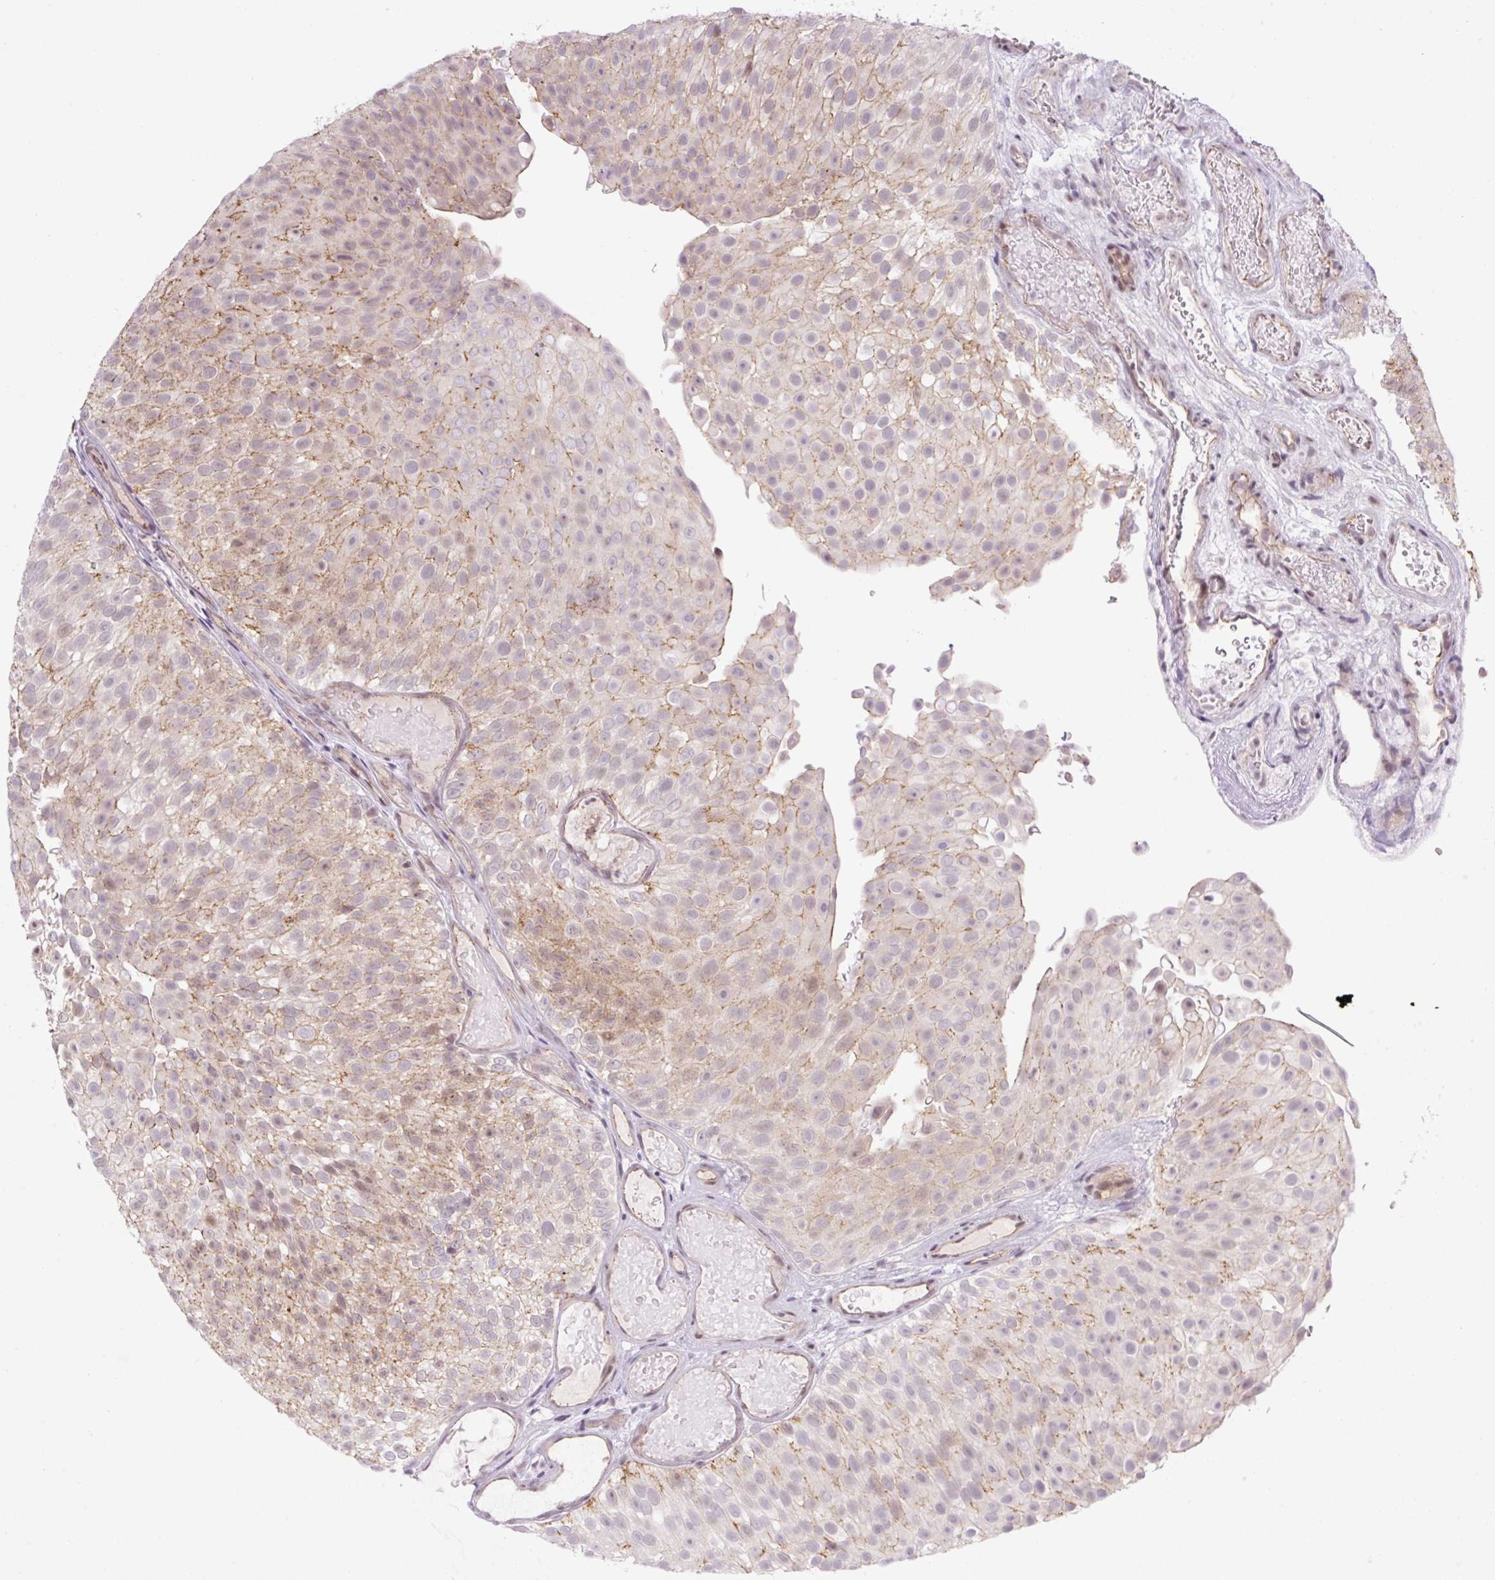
{"staining": {"intensity": "moderate", "quantity": "25%-75%", "location": "cytoplasmic/membranous,nuclear"}, "tissue": "urothelial cancer", "cell_type": "Tumor cells", "image_type": "cancer", "snomed": [{"axis": "morphology", "description": "Urothelial carcinoma, Low grade"}, {"axis": "topography", "description": "Urinary bladder"}], "caption": "Moderate cytoplasmic/membranous and nuclear expression for a protein is present in approximately 25%-75% of tumor cells of urothelial cancer using immunohistochemistry (IHC).", "gene": "ICE1", "patient": {"sex": "male", "age": 78}}